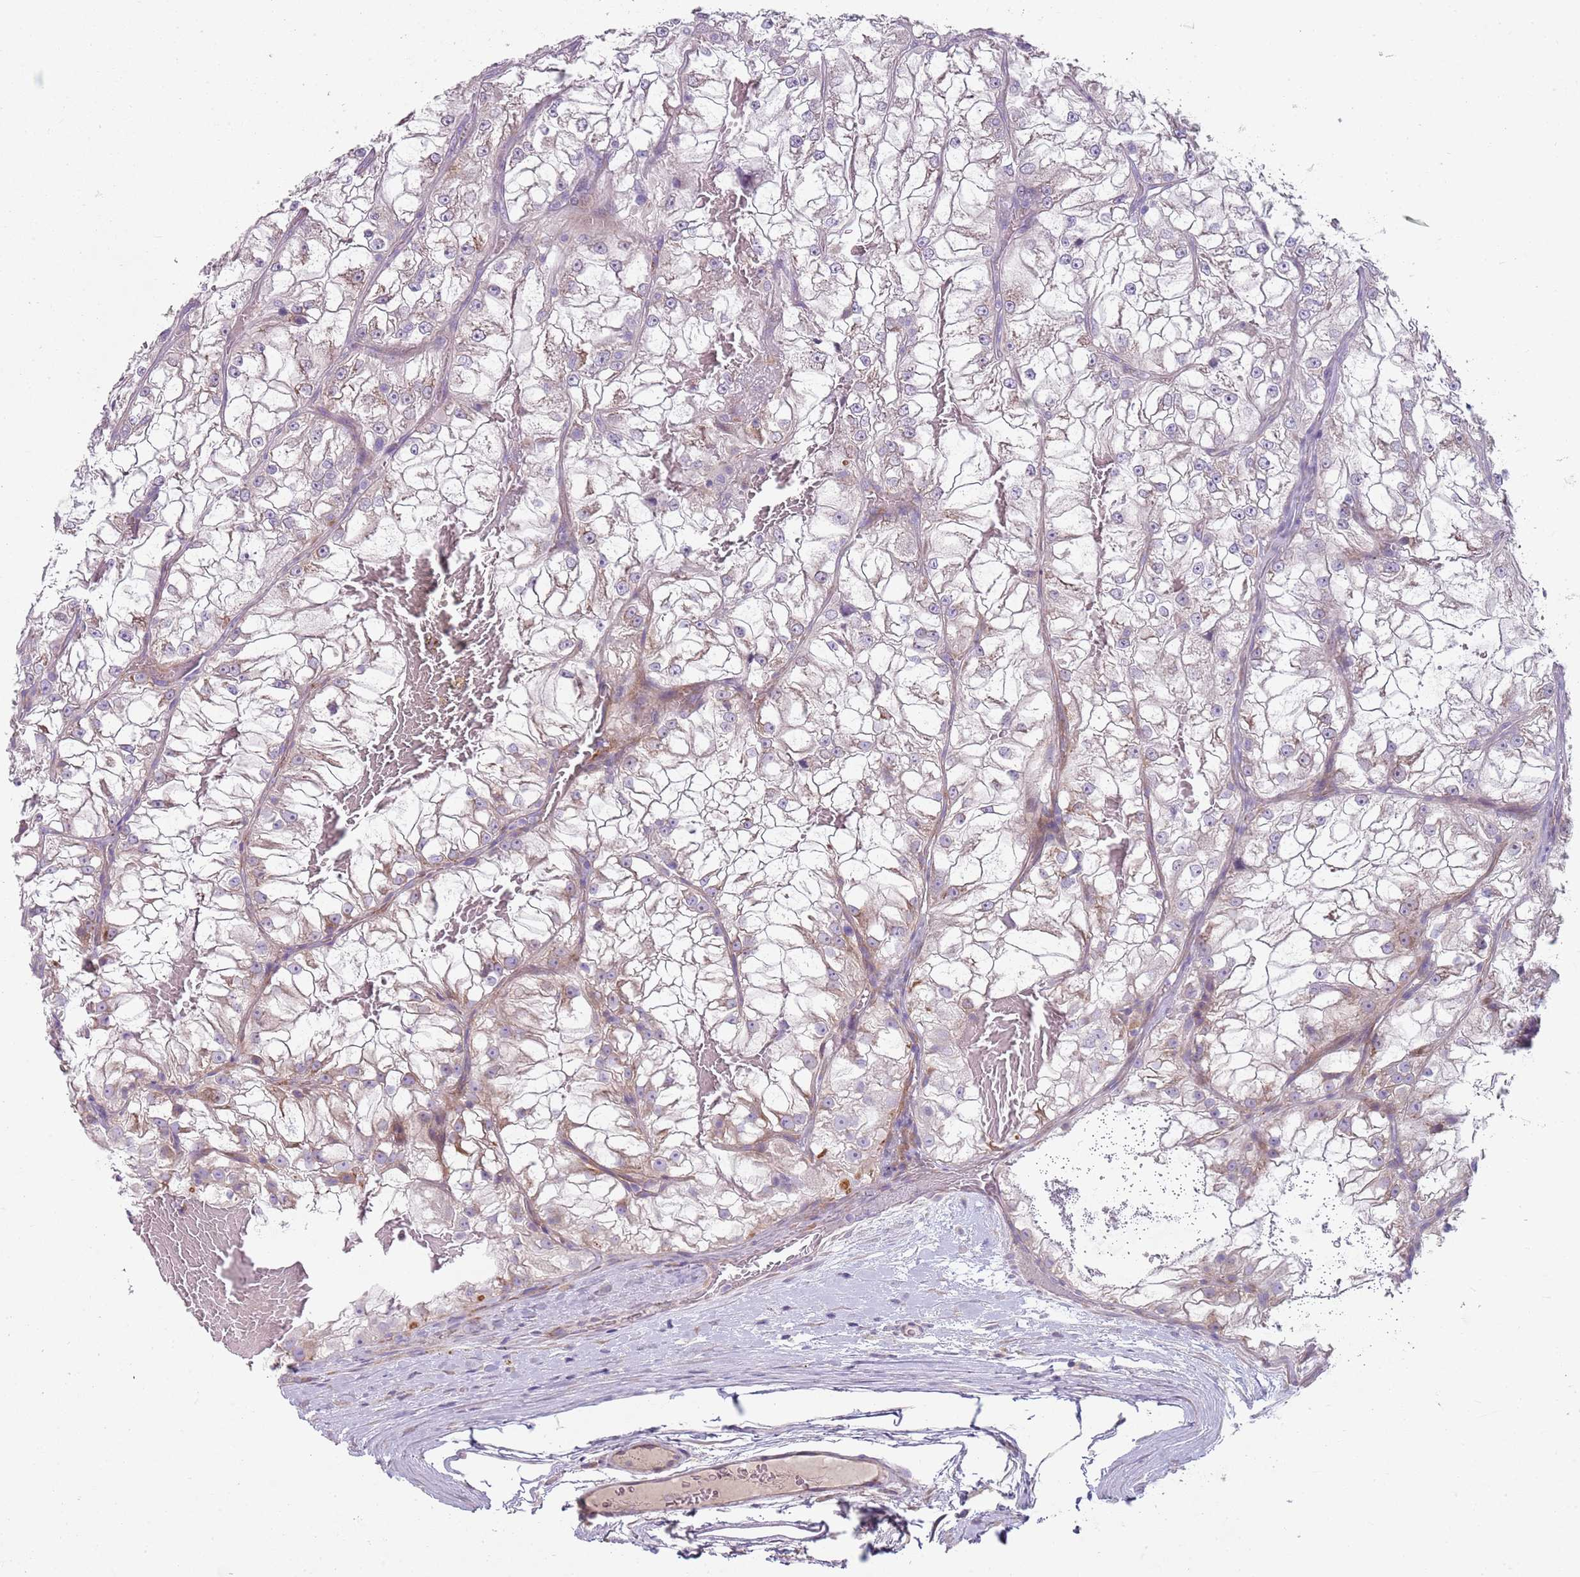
{"staining": {"intensity": "negative", "quantity": "none", "location": "none"}, "tissue": "renal cancer", "cell_type": "Tumor cells", "image_type": "cancer", "snomed": [{"axis": "morphology", "description": "Adenocarcinoma, NOS"}, {"axis": "topography", "description": "Kidney"}], "caption": "Immunohistochemistry (IHC) histopathology image of renal adenocarcinoma stained for a protein (brown), which reveals no expression in tumor cells.", "gene": "ZNF583", "patient": {"sex": "female", "age": 72}}